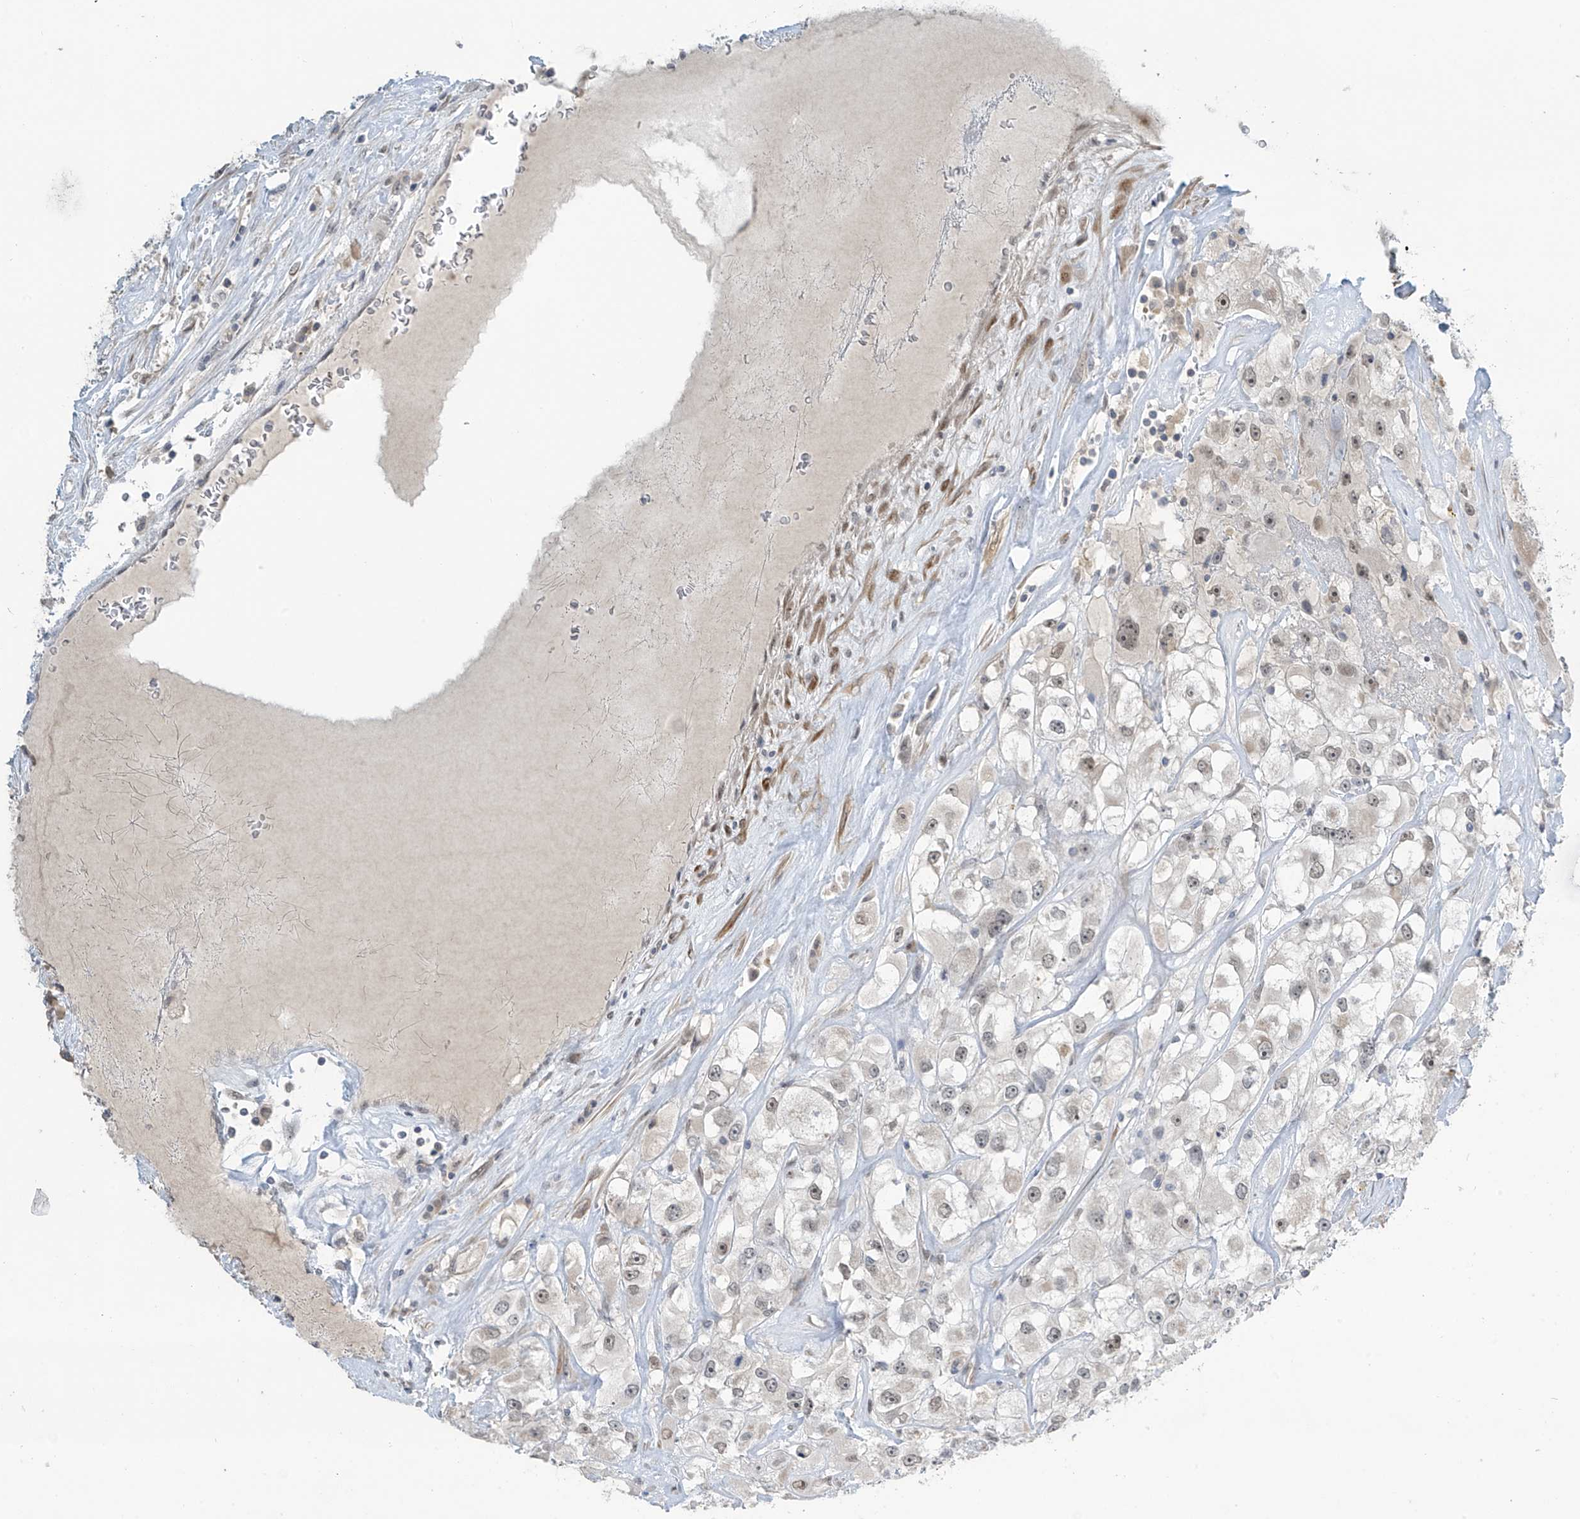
{"staining": {"intensity": "weak", "quantity": "25%-75%", "location": "nuclear"}, "tissue": "renal cancer", "cell_type": "Tumor cells", "image_type": "cancer", "snomed": [{"axis": "morphology", "description": "Adenocarcinoma, NOS"}, {"axis": "topography", "description": "Kidney"}], "caption": "Approximately 25%-75% of tumor cells in renal cancer (adenocarcinoma) exhibit weak nuclear protein expression as visualized by brown immunohistochemical staining.", "gene": "METAP1D", "patient": {"sex": "female", "age": 52}}